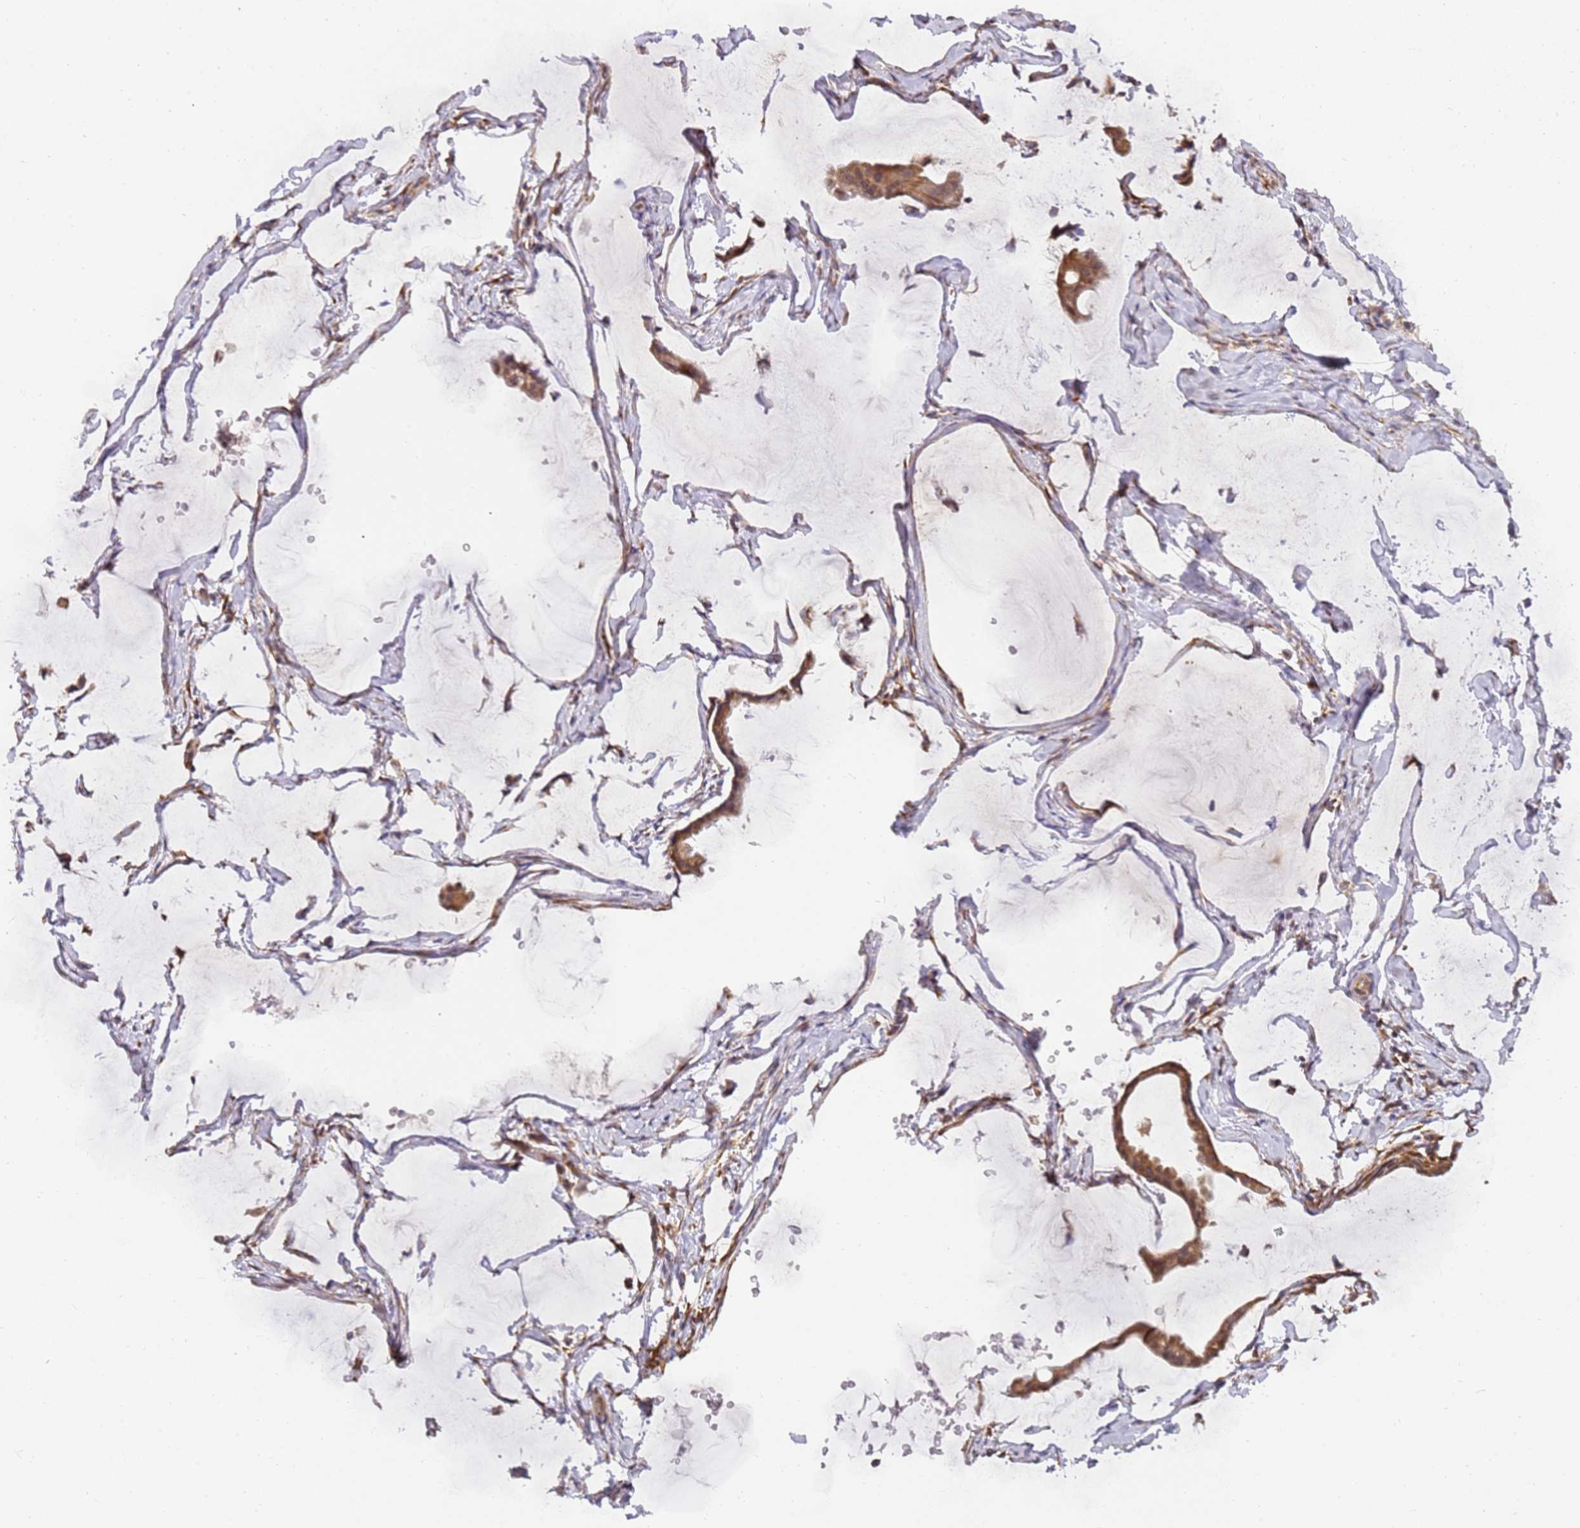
{"staining": {"intensity": "moderate", "quantity": ">75%", "location": "cytoplasmic/membranous"}, "tissue": "ovarian cancer", "cell_type": "Tumor cells", "image_type": "cancer", "snomed": [{"axis": "morphology", "description": "Cystadenocarcinoma, mucinous, NOS"}, {"axis": "topography", "description": "Ovary"}], "caption": "Immunohistochemistry (IHC) of ovarian cancer shows medium levels of moderate cytoplasmic/membranous positivity in about >75% of tumor cells. (Brightfield microscopy of DAB IHC at high magnification).", "gene": "GRAP", "patient": {"sex": "female", "age": 73}}